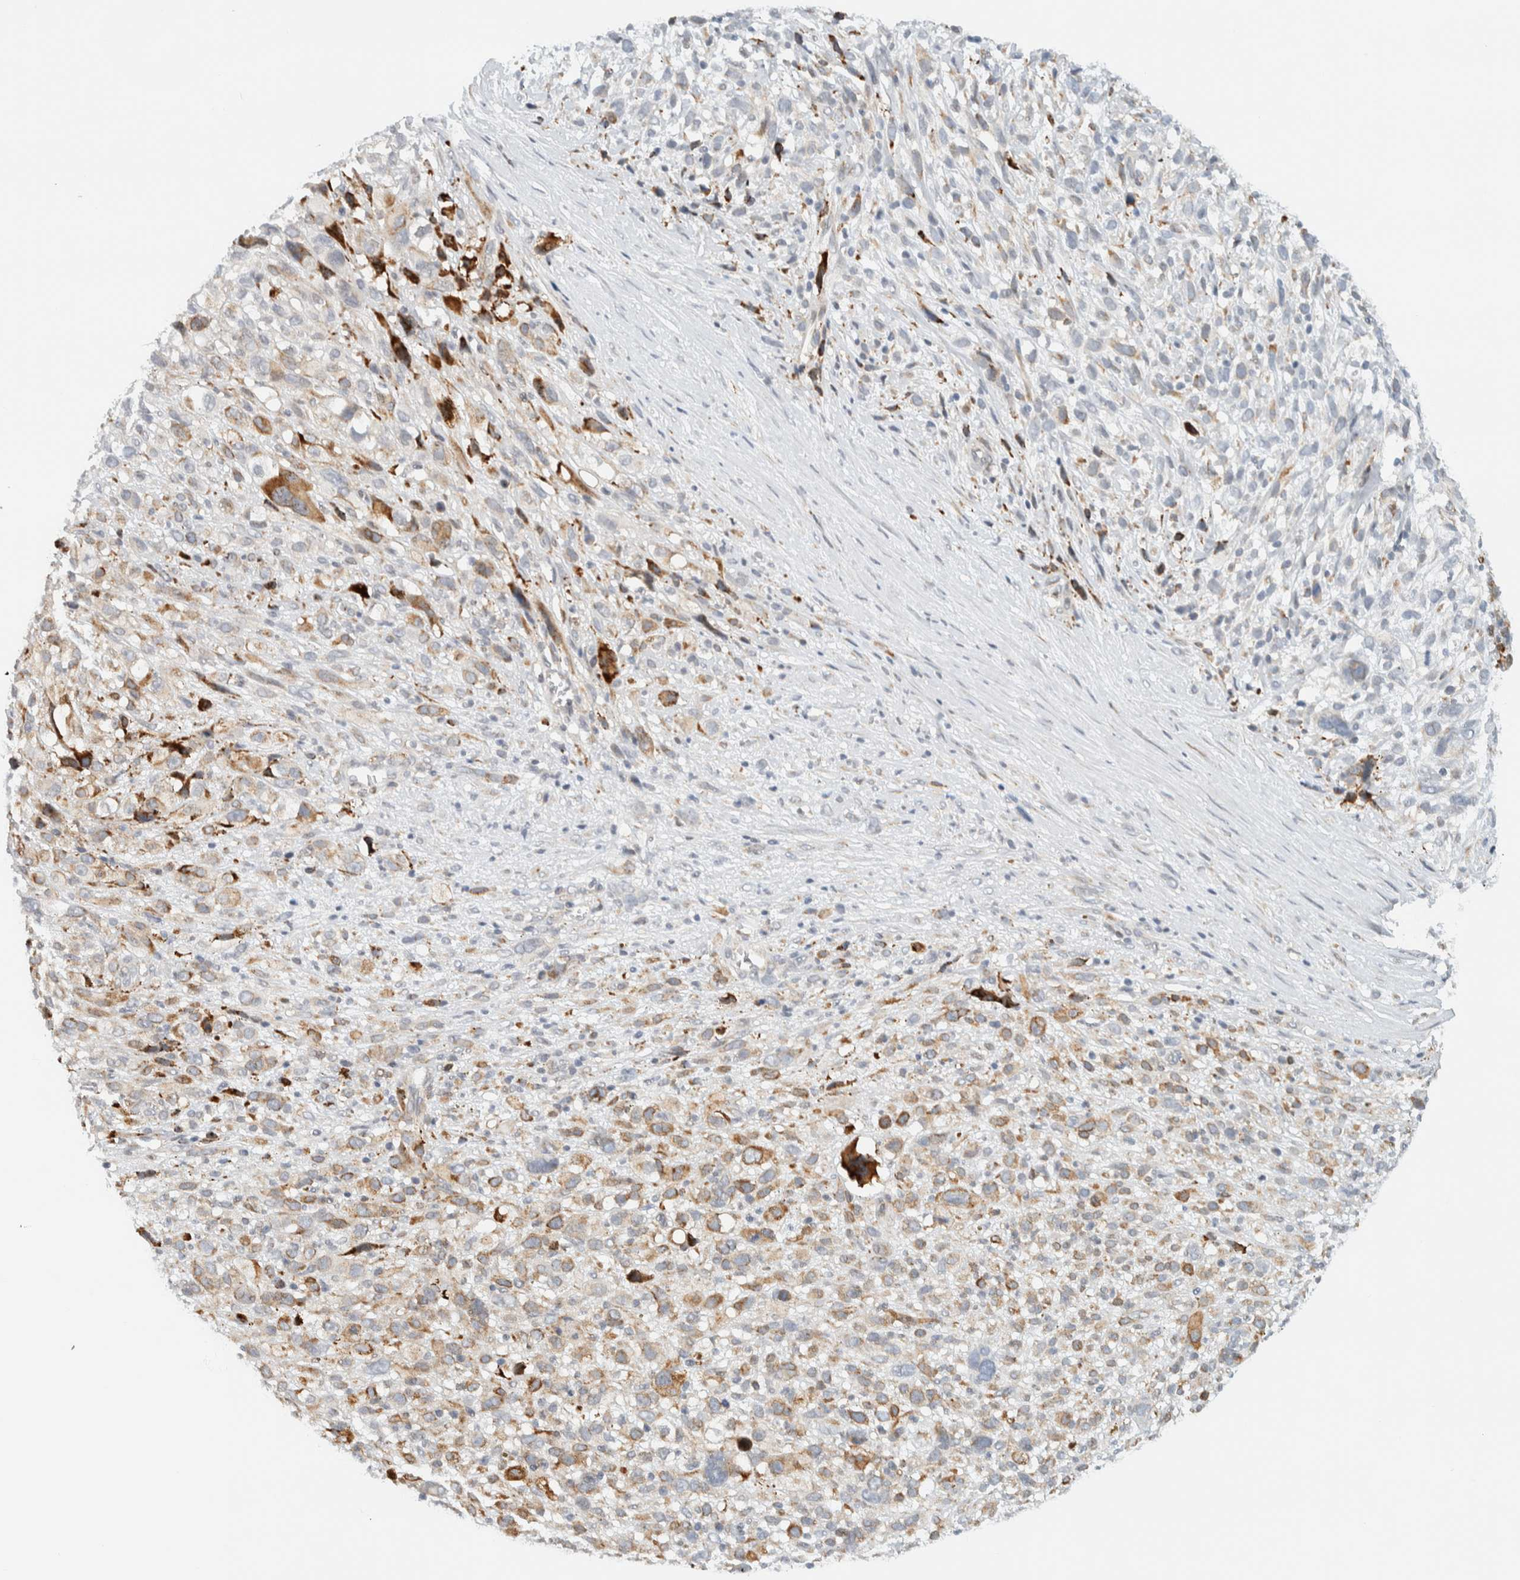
{"staining": {"intensity": "moderate", "quantity": "<25%", "location": "cytoplasmic/membranous"}, "tissue": "melanoma", "cell_type": "Tumor cells", "image_type": "cancer", "snomed": [{"axis": "morphology", "description": "Malignant melanoma, NOS"}, {"axis": "topography", "description": "Skin"}], "caption": "An image showing moderate cytoplasmic/membranous staining in about <25% of tumor cells in malignant melanoma, as visualized by brown immunohistochemical staining.", "gene": "ITPRID1", "patient": {"sex": "female", "age": 55}}